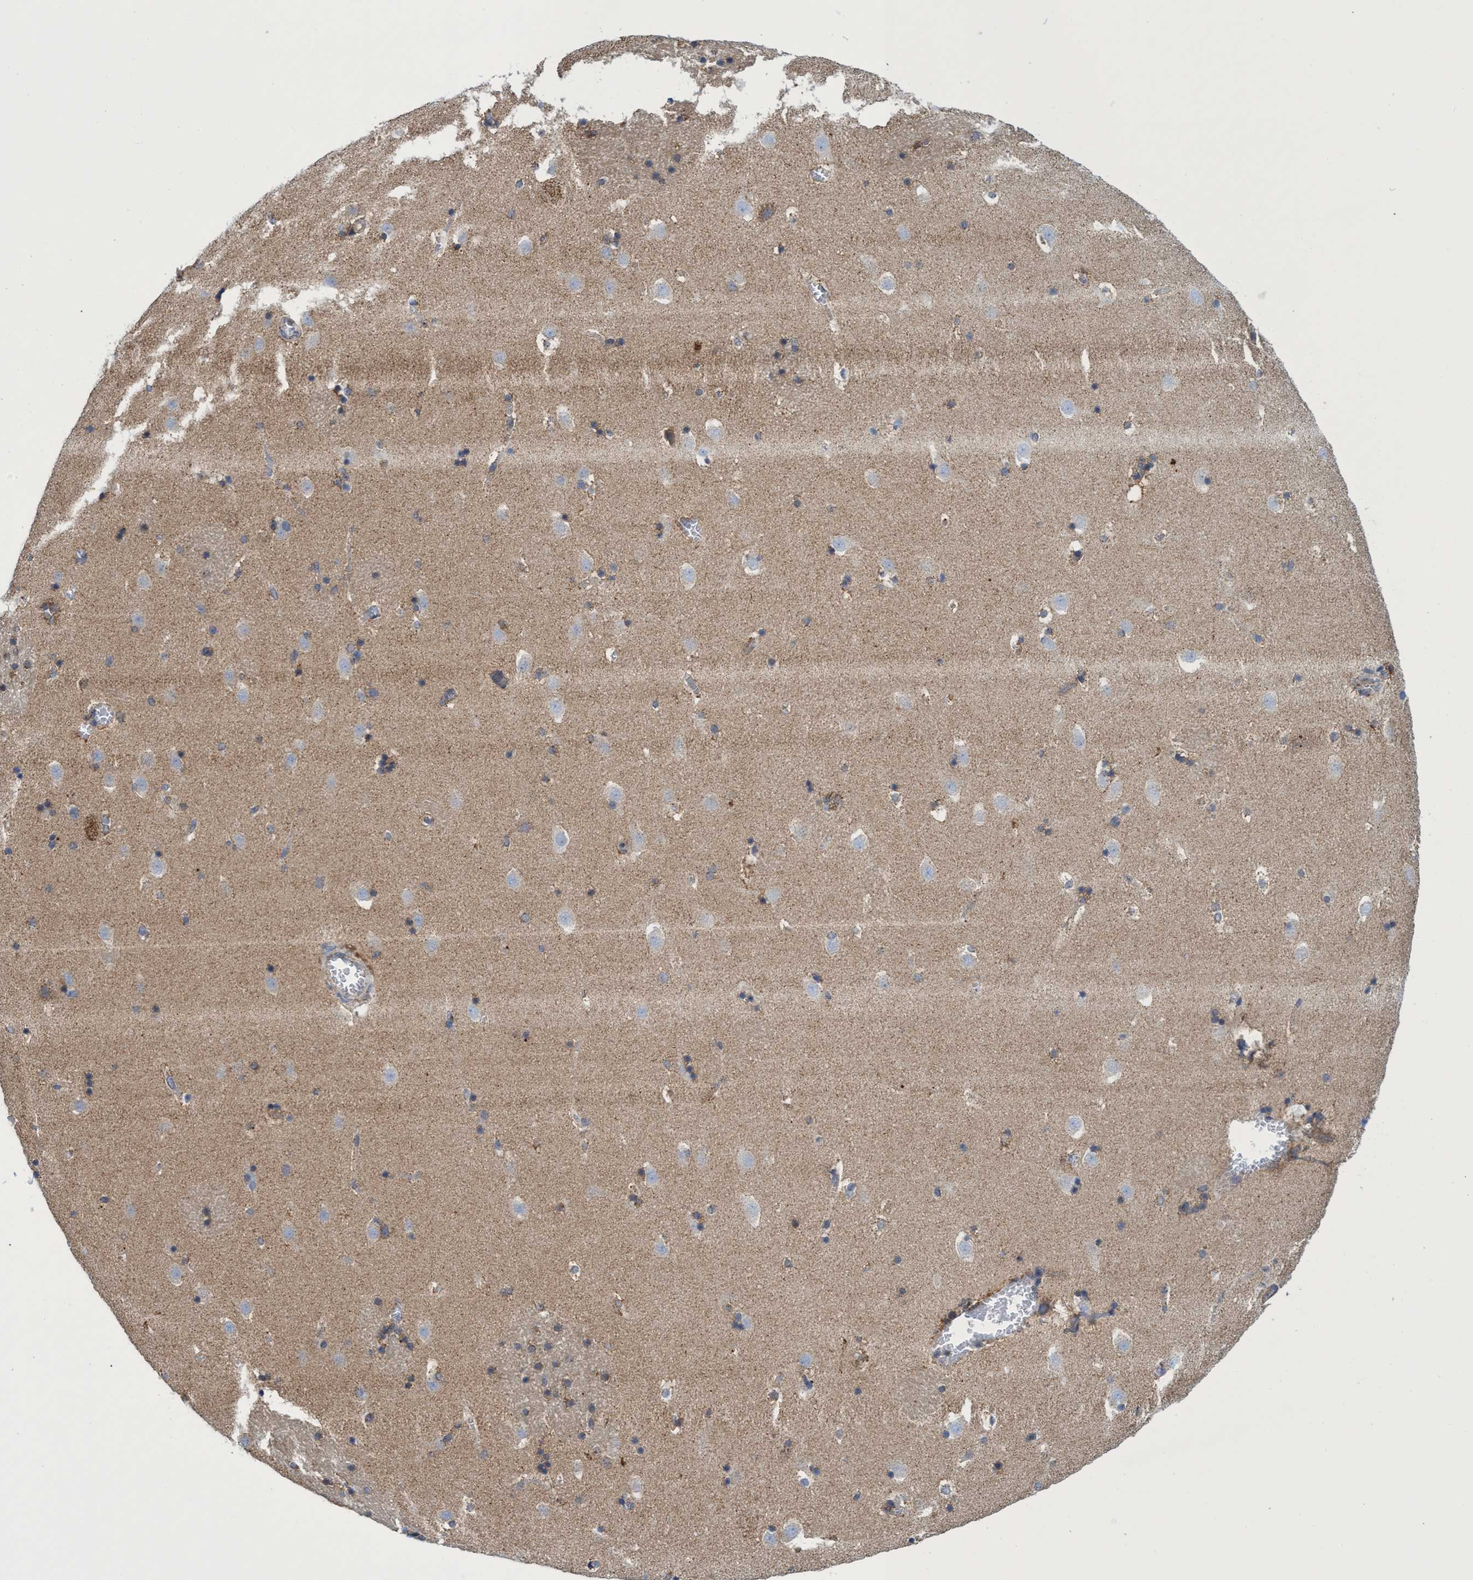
{"staining": {"intensity": "moderate", "quantity": "25%-75%", "location": "cytoplasmic/membranous"}, "tissue": "caudate", "cell_type": "Glial cells", "image_type": "normal", "snomed": [{"axis": "morphology", "description": "Normal tissue, NOS"}, {"axis": "topography", "description": "Lateral ventricle wall"}], "caption": "Immunohistochemical staining of normal caudate shows 25%-75% levels of moderate cytoplasmic/membranous protein expression in approximately 25%-75% of glial cells.", "gene": "CRYZ", "patient": {"sex": "male", "age": 45}}